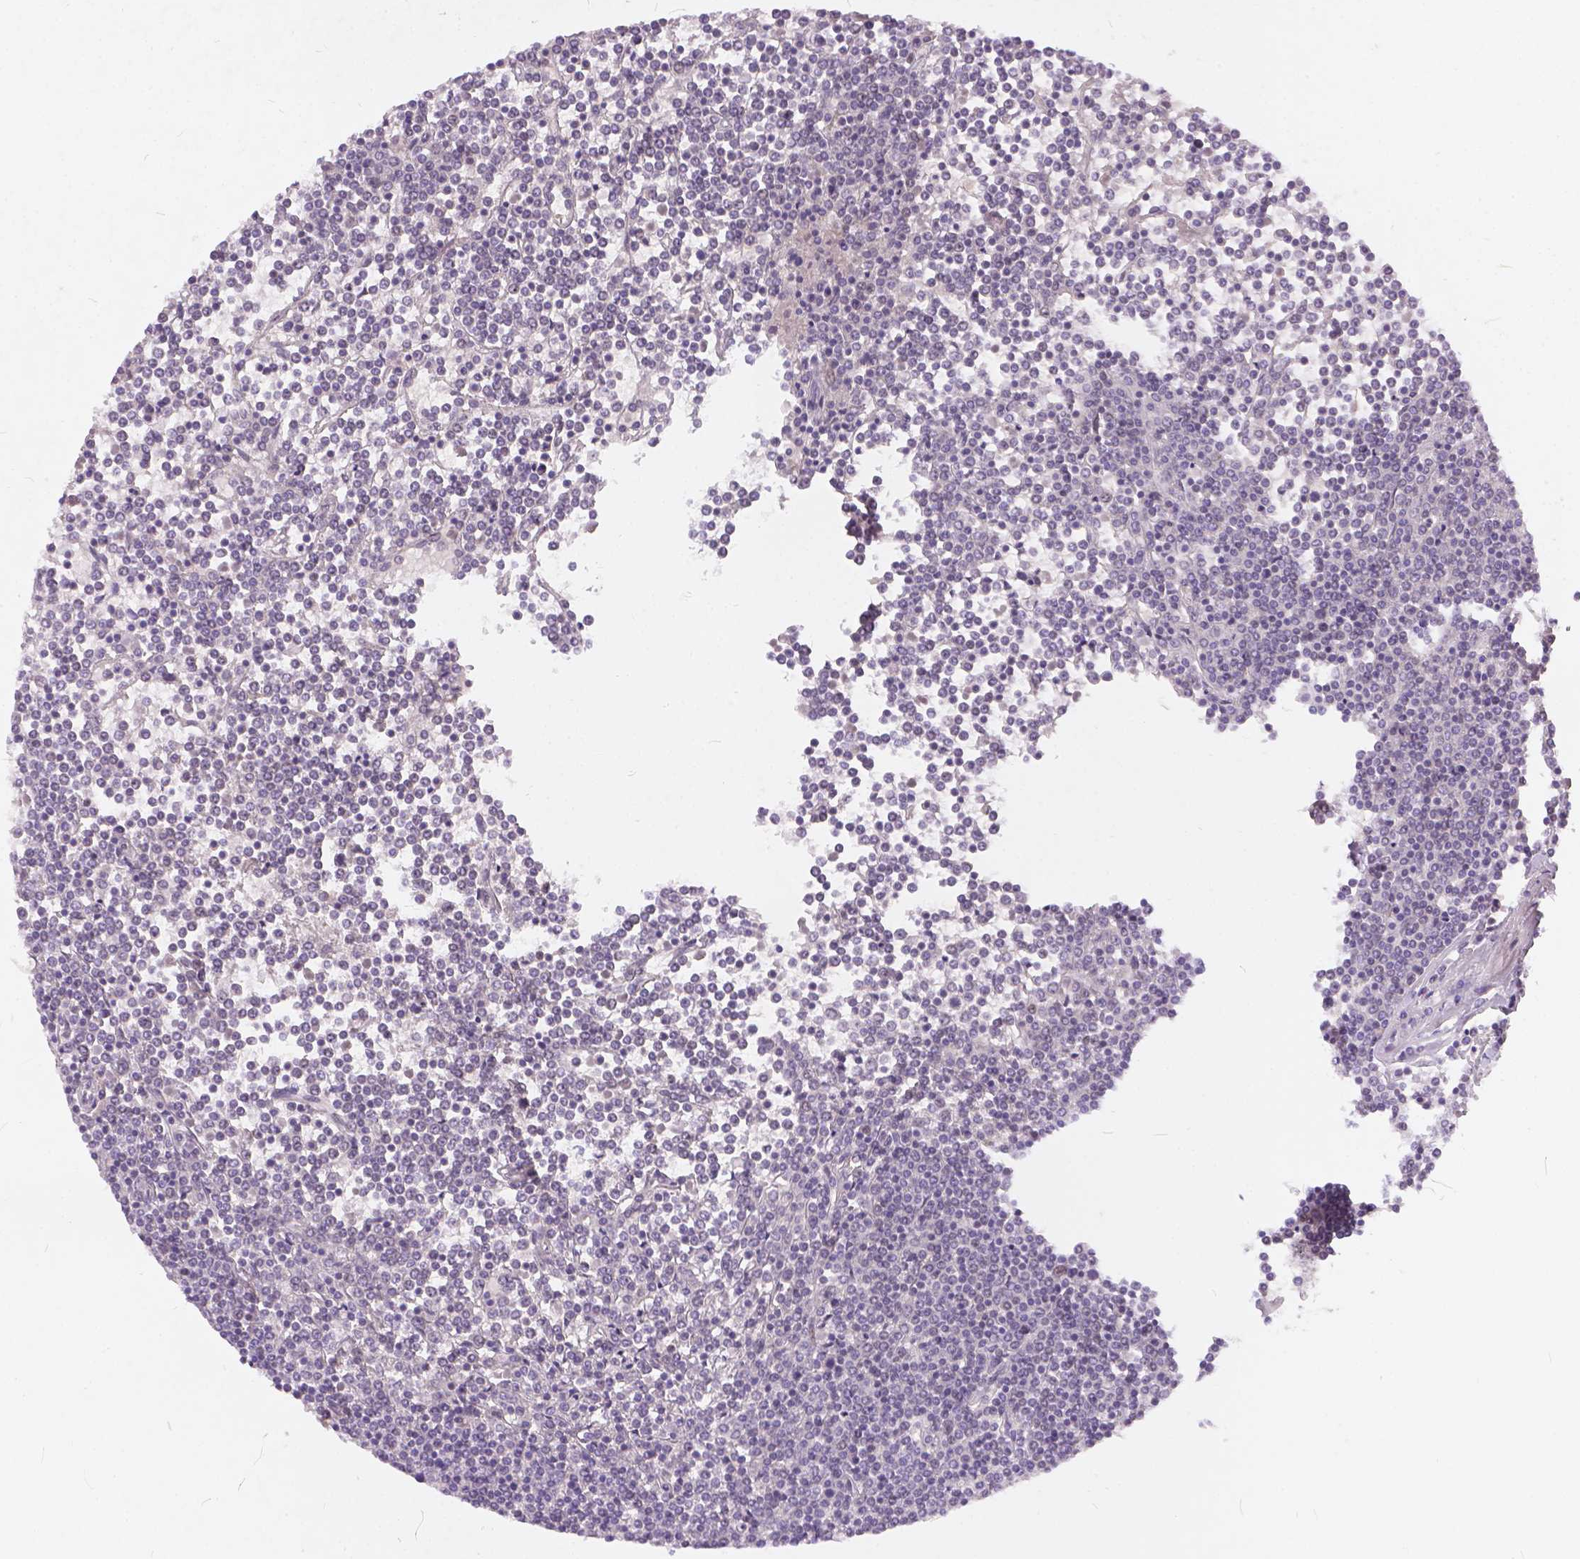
{"staining": {"intensity": "negative", "quantity": "none", "location": "none"}, "tissue": "lymphoma", "cell_type": "Tumor cells", "image_type": "cancer", "snomed": [{"axis": "morphology", "description": "Malignant lymphoma, non-Hodgkin's type, Low grade"}, {"axis": "topography", "description": "Spleen"}], "caption": "Human lymphoma stained for a protein using immunohistochemistry (IHC) displays no expression in tumor cells.", "gene": "FAM53A", "patient": {"sex": "female", "age": 19}}